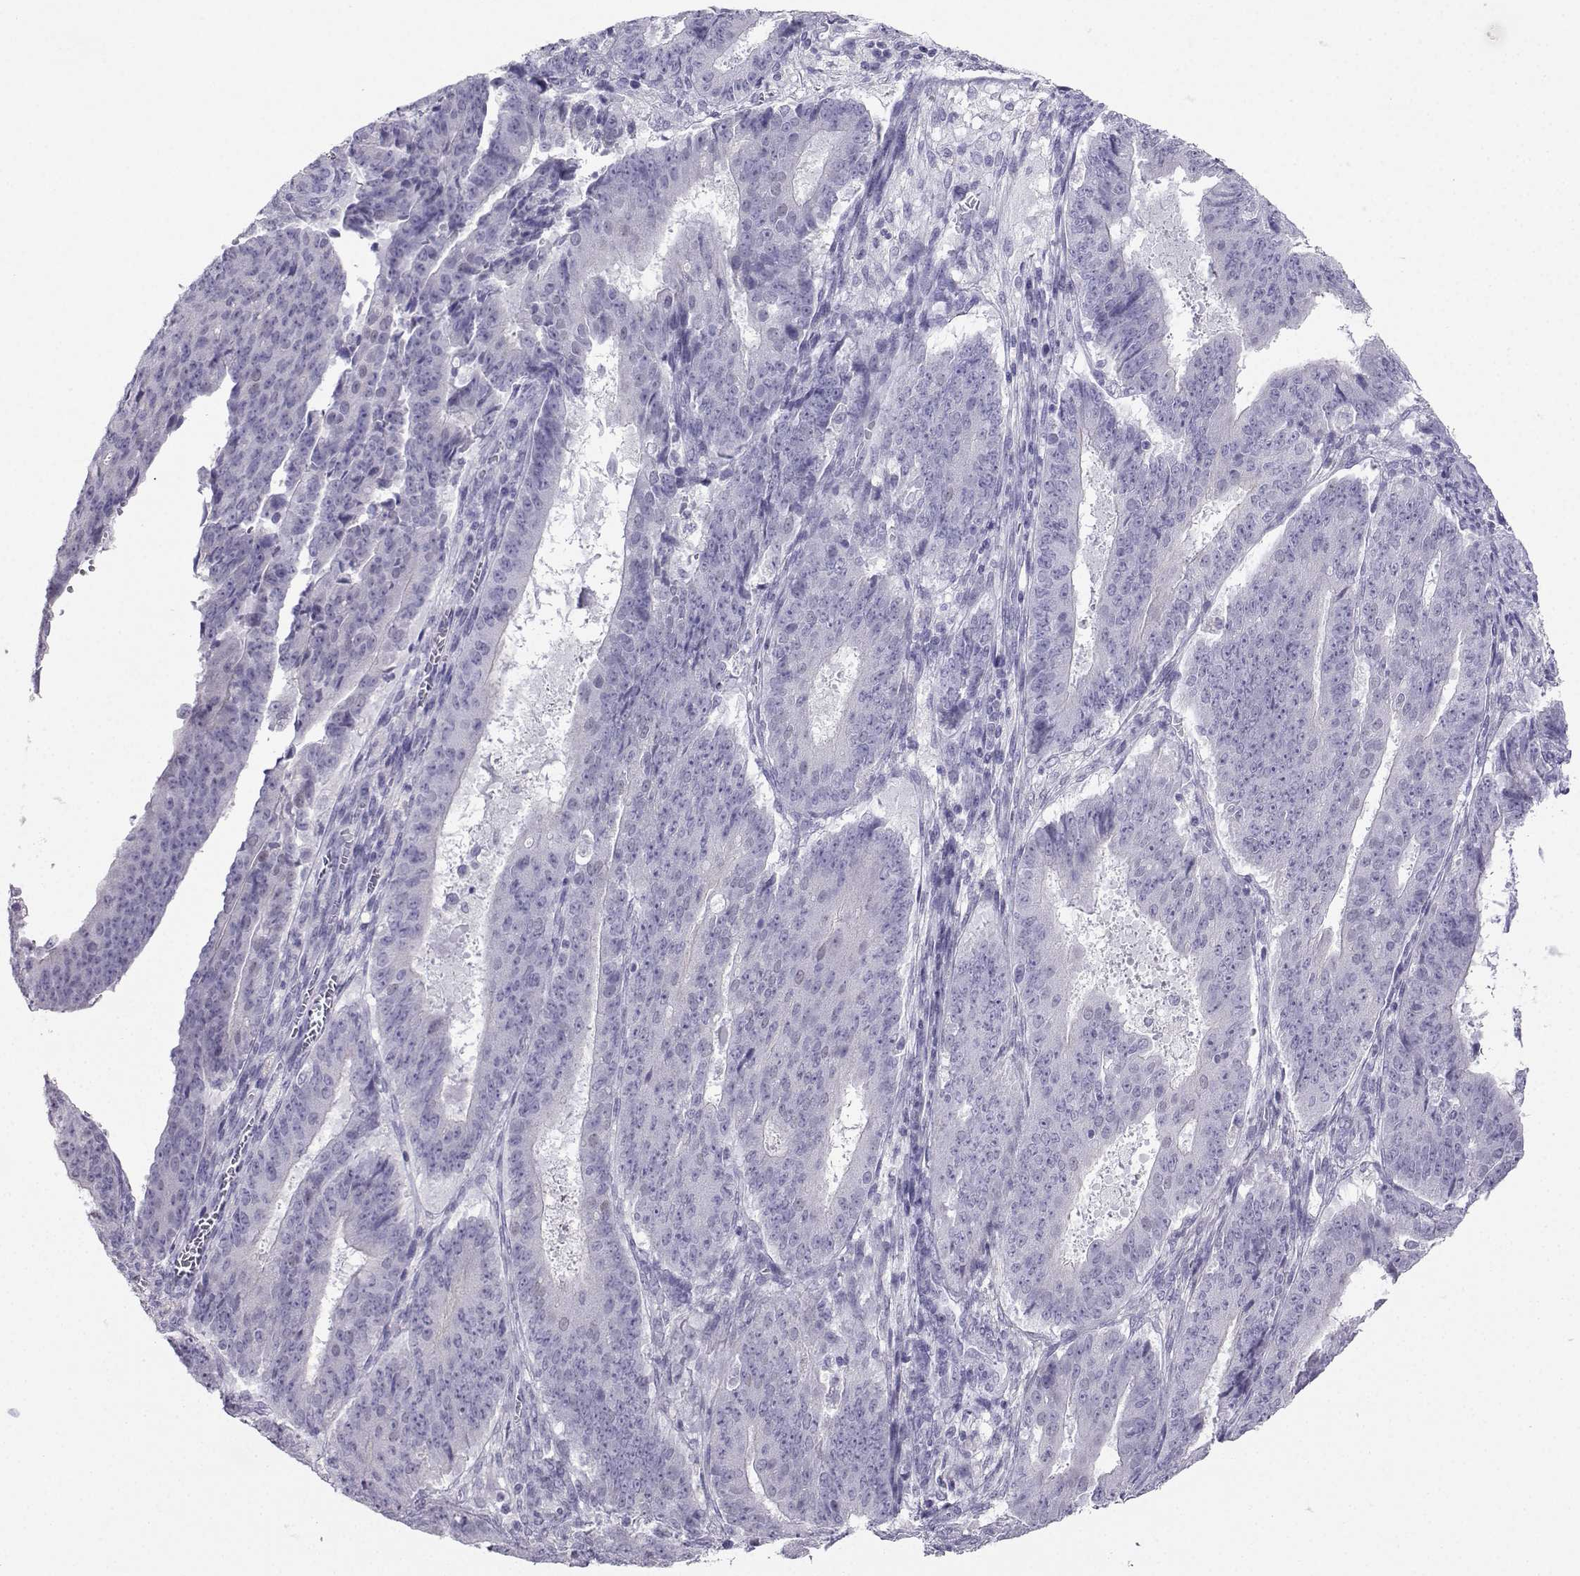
{"staining": {"intensity": "negative", "quantity": "none", "location": "none"}, "tissue": "ovarian cancer", "cell_type": "Tumor cells", "image_type": "cancer", "snomed": [{"axis": "morphology", "description": "Carcinoma, endometroid"}, {"axis": "topography", "description": "Ovary"}], "caption": "Immunohistochemical staining of ovarian endometroid carcinoma demonstrates no significant positivity in tumor cells.", "gene": "KIF17", "patient": {"sex": "female", "age": 42}}